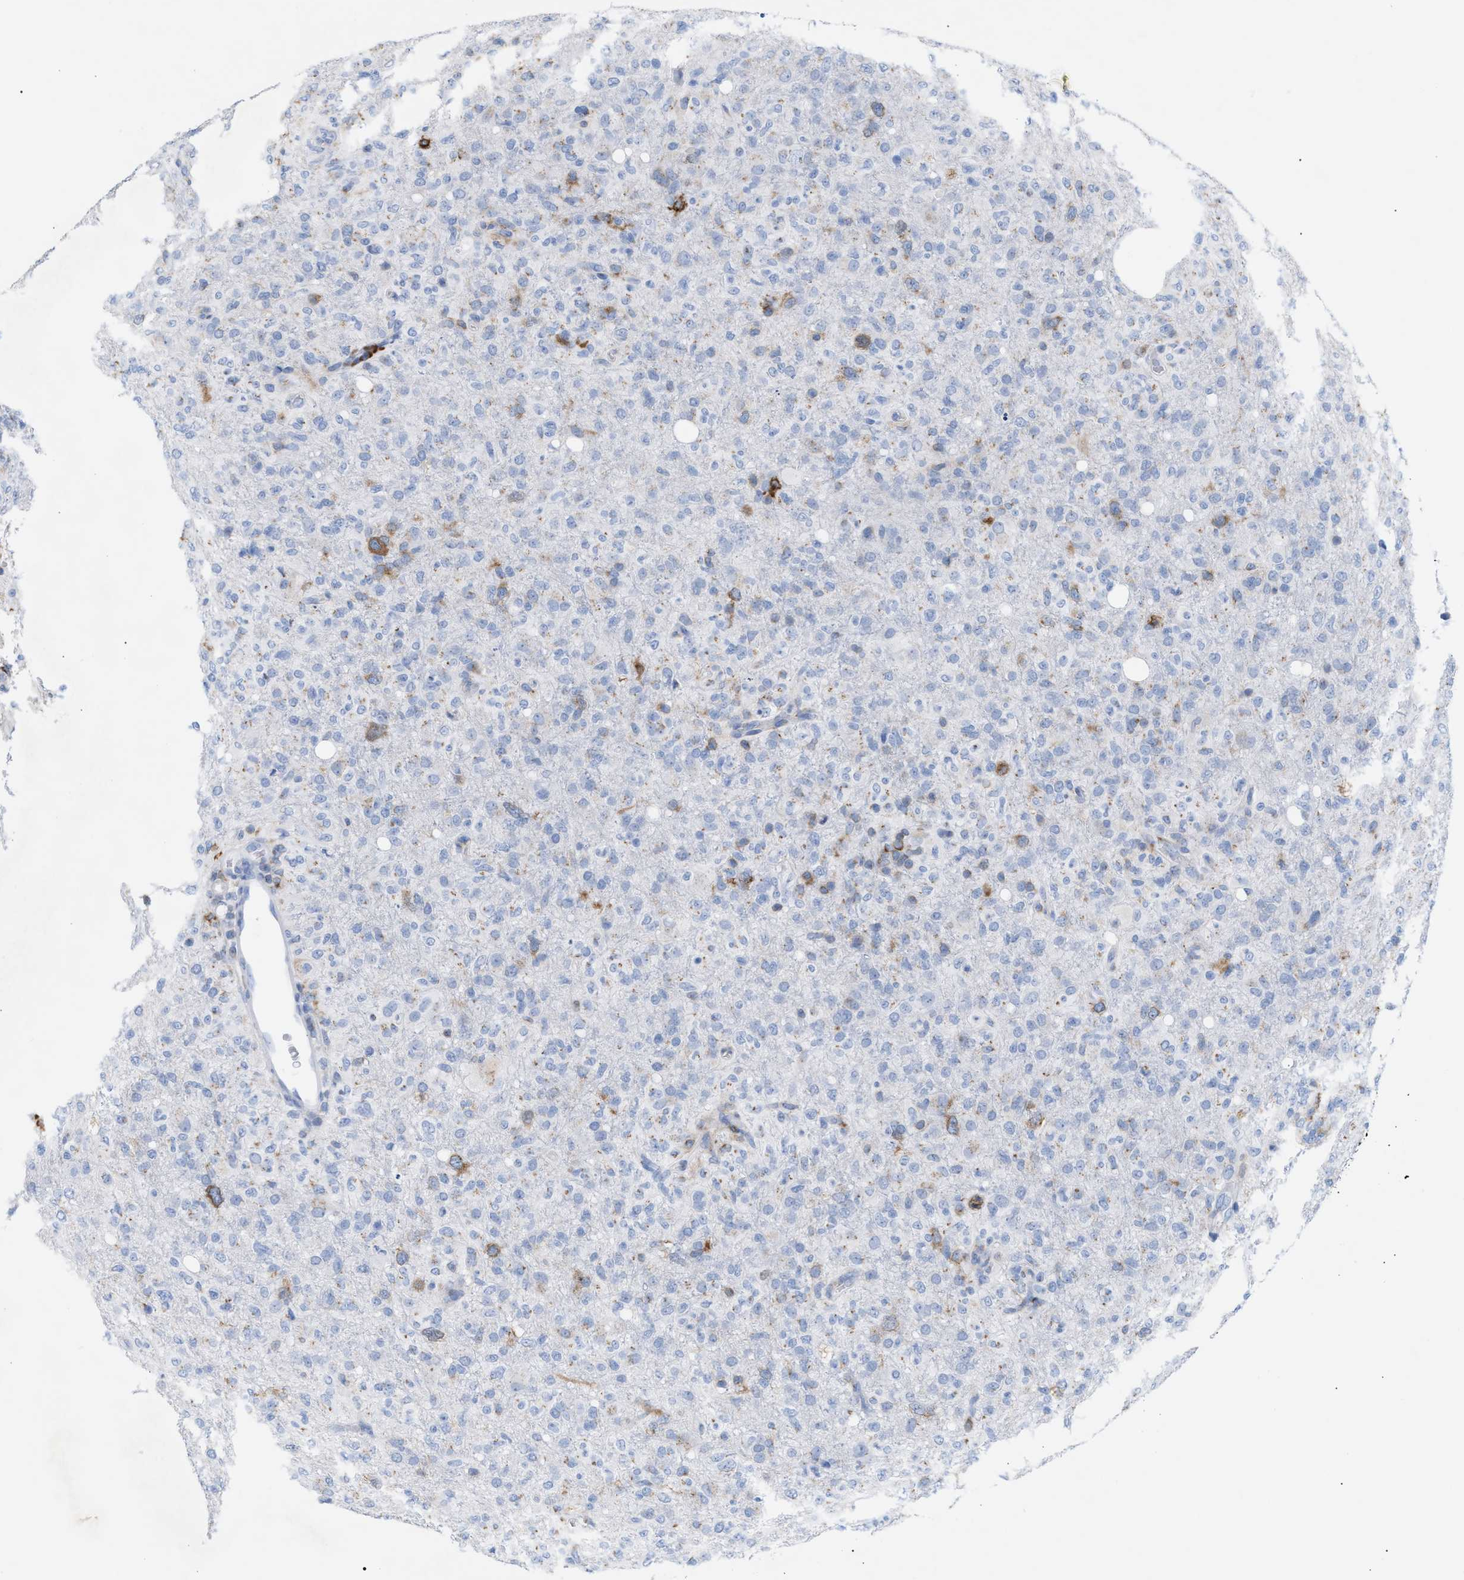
{"staining": {"intensity": "moderate", "quantity": "<25%", "location": "cytoplasmic/membranous"}, "tissue": "glioma", "cell_type": "Tumor cells", "image_type": "cancer", "snomed": [{"axis": "morphology", "description": "Glioma, malignant, High grade"}, {"axis": "topography", "description": "Brain"}], "caption": "Immunohistochemistry staining of malignant glioma (high-grade), which shows low levels of moderate cytoplasmic/membranous positivity in about <25% of tumor cells indicating moderate cytoplasmic/membranous protein expression. The staining was performed using DAB (3,3'-diaminobenzidine) (brown) for protein detection and nuclei were counterstained in hematoxylin (blue).", "gene": "TACC3", "patient": {"sex": "female", "age": 57}}